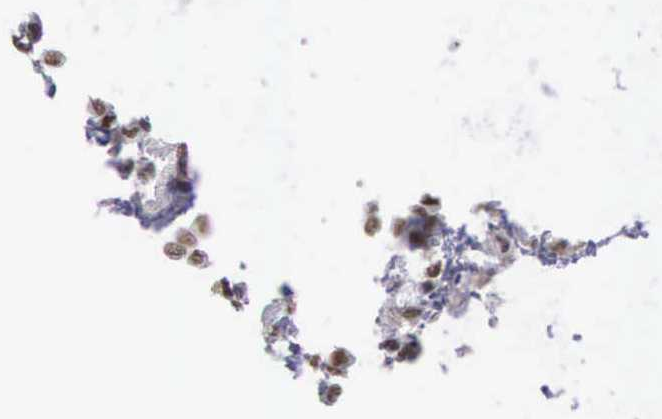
{"staining": {"intensity": "moderate", "quantity": "25%-75%", "location": "nuclear"}, "tissue": "breast cancer", "cell_type": "Tumor cells", "image_type": "cancer", "snomed": [{"axis": "morphology", "description": "Lobular carcinoma"}, {"axis": "topography", "description": "Breast"}], "caption": "Breast cancer stained for a protein displays moderate nuclear positivity in tumor cells.", "gene": "ZNF275", "patient": {"sex": "female", "age": 85}}